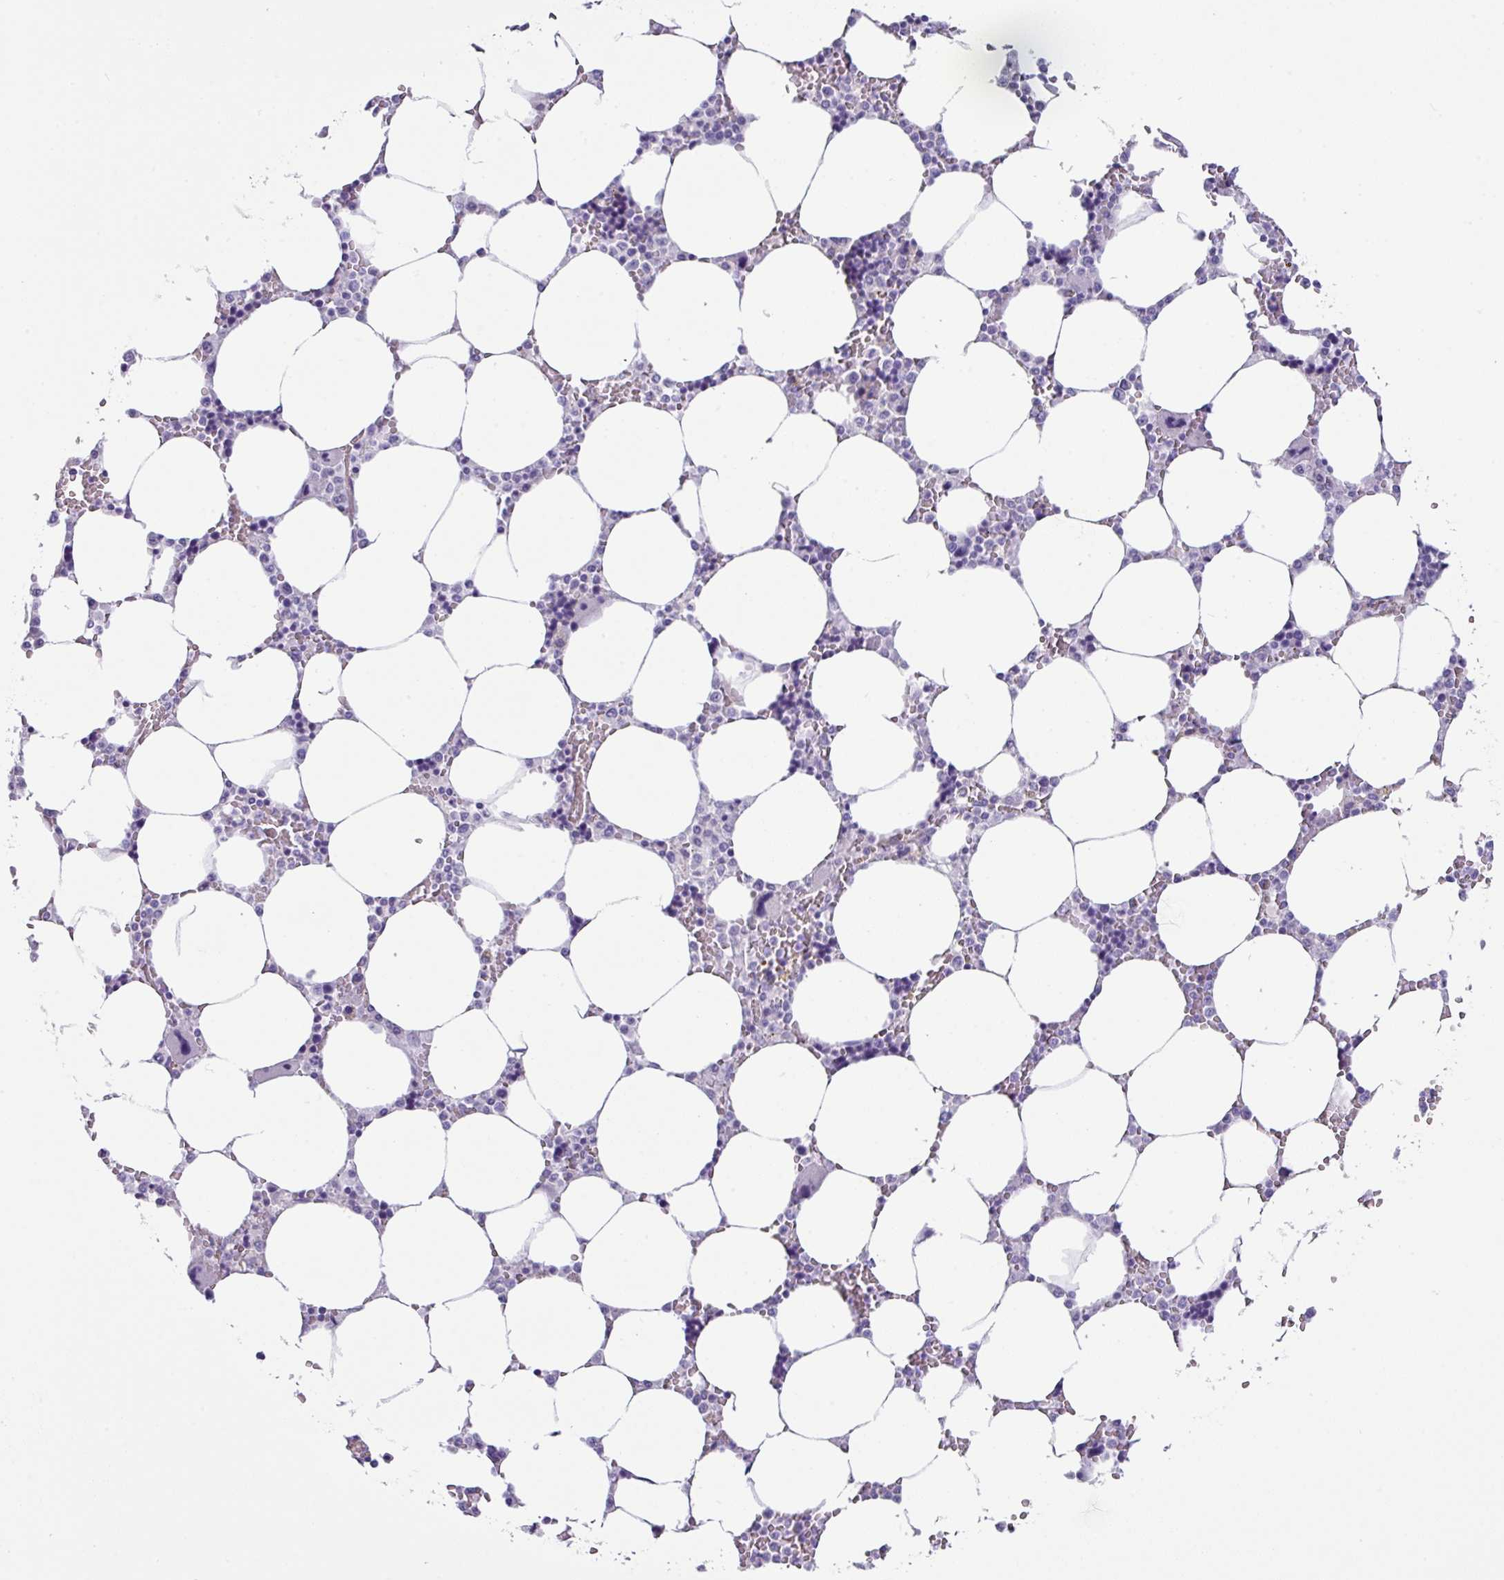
{"staining": {"intensity": "negative", "quantity": "none", "location": "none"}, "tissue": "bone marrow", "cell_type": "Hematopoietic cells", "image_type": "normal", "snomed": [{"axis": "morphology", "description": "Normal tissue, NOS"}, {"axis": "topography", "description": "Bone marrow"}], "caption": "Immunohistochemistry of benign bone marrow shows no staining in hematopoietic cells.", "gene": "ZG16", "patient": {"sex": "male", "age": 64}}